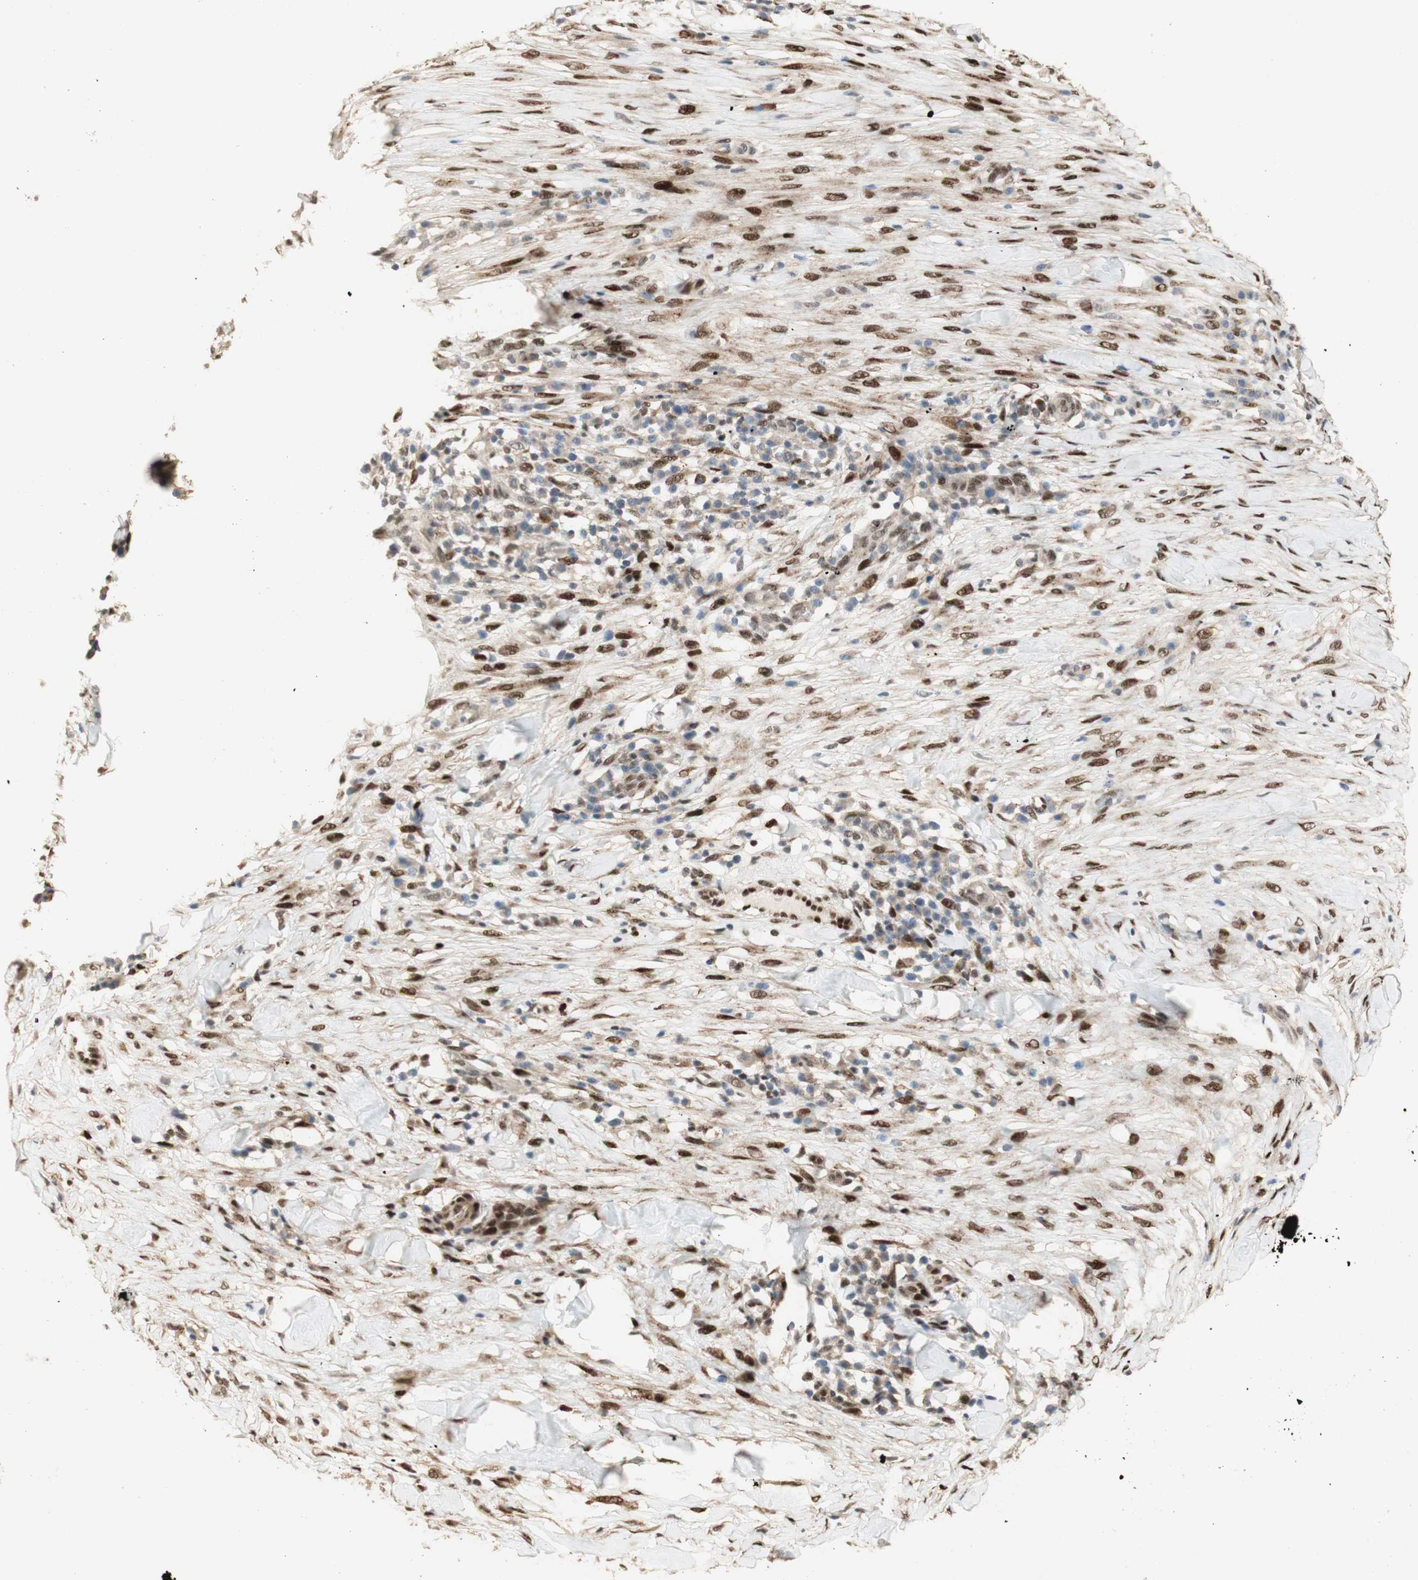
{"staining": {"intensity": "moderate", "quantity": ">75%", "location": "nuclear"}, "tissue": "skin cancer", "cell_type": "Tumor cells", "image_type": "cancer", "snomed": [{"axis": "morphology", "description": "Squamous cell carcinoma, NOS"}, {"axis": "topography", "description": "Skin"}], "caption": "Brown immunohistochemical staining in skin cancer displays moderate nuclear expression in approximately >75% of tumor cells. Nuclei are stained in blue.", "gene": "FOXP1", "patient": {"sex": "male", "age": 24}}